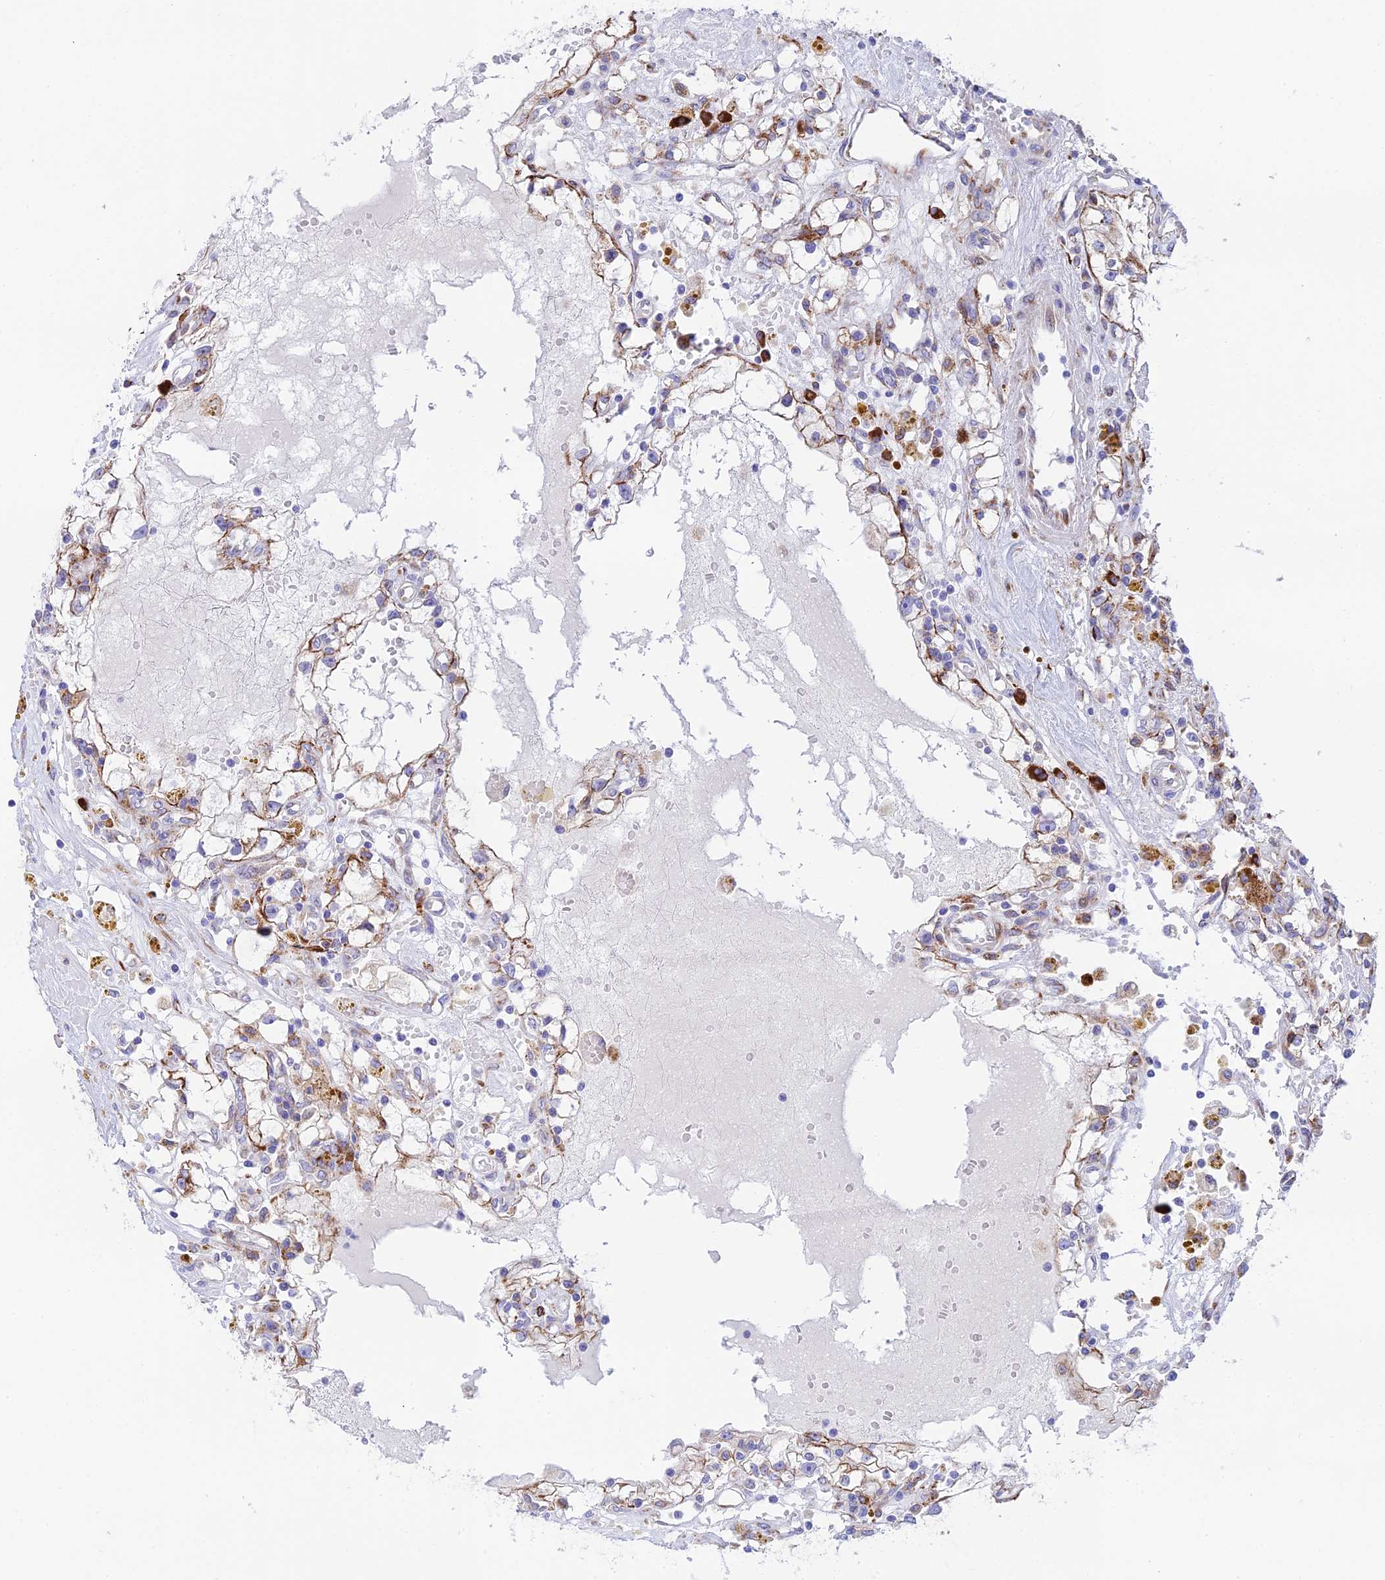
{"staining": {"intensity": "moderate", "quantity": "<25%", "location": "cytoplasmic/membranous"}, "tissue": "renal cancer", "cell_type": "Tumor cells", "image_type": "cancer", "snomed": [{"axis": "morphology", "description": "Adenocarcinoma, NOS"}, {"axis": "topography", "description": "Kidney"}], "caption": "This image reveals renal cancer stained with IHC to label a protein in brown. The cytoplasmic/membranous of tumor cells show moderate positivity for the protein. Nuclei are counter-stained blue.", "gene": "TUBGCP6", "patient": {"sex": "male", "age": 56}}